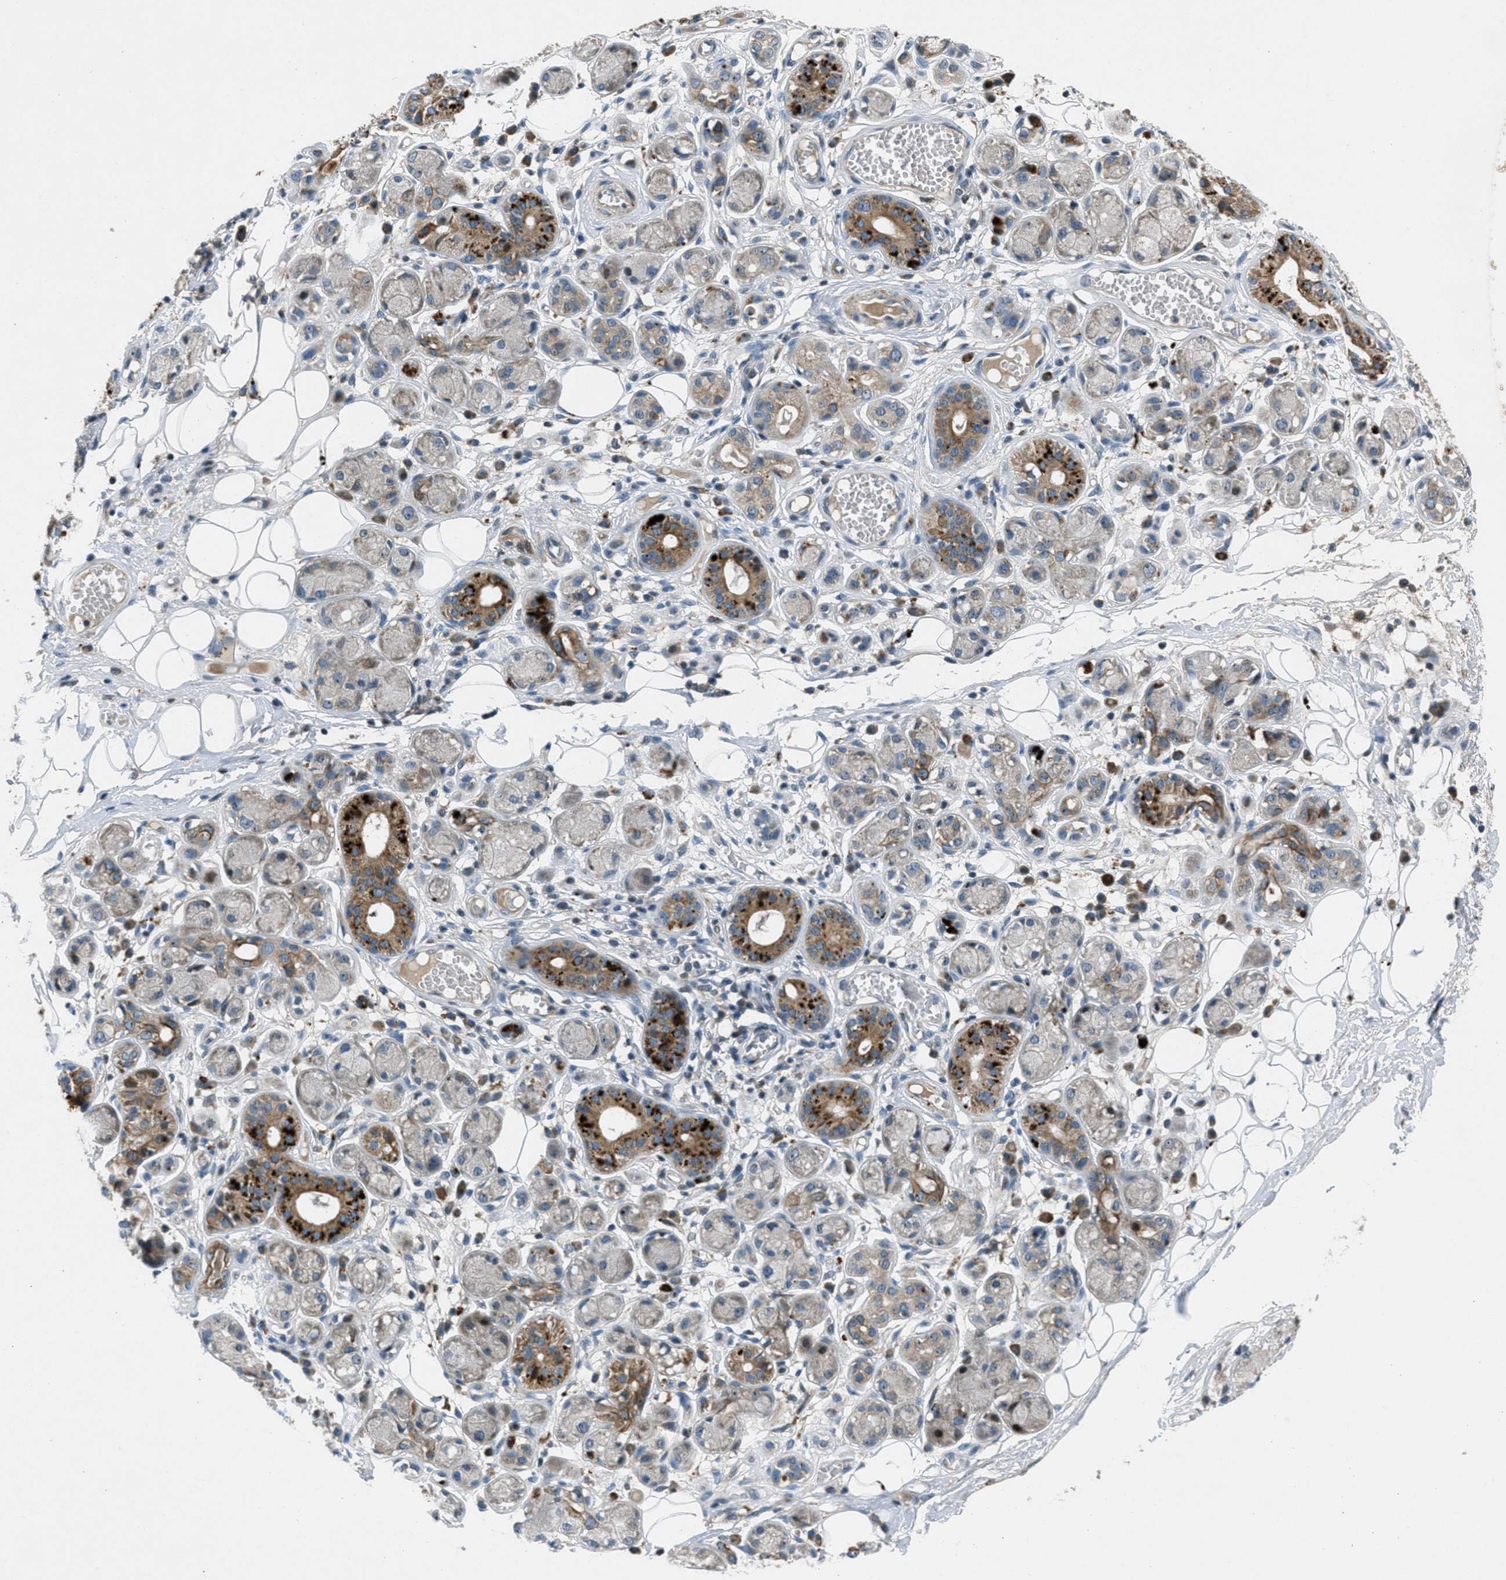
{"staining": {"intensity": "negative", "quantity": "none", "location": "none"}, "tissue": "adipose tissue", "cell_type": "Adipocytes", "image_type": "normal", "snomed": [{"axis": "morphology", "description": "Normal tissue, NOS"}, {"axis": "morphology", "description": "Inflammation, NOS"}, {"axis": "topography", "description": "Salivary gland"}, {"axis": "topography", "description": "Peripheral nerve tissue"}], "caption": "A high-resolution image shows IHC staining of unremarkable adipose tissue, which displays no significant expression in adipocytes.", "gene": "CLEC2D", "patient": {"sex": "female", "age": 75}}